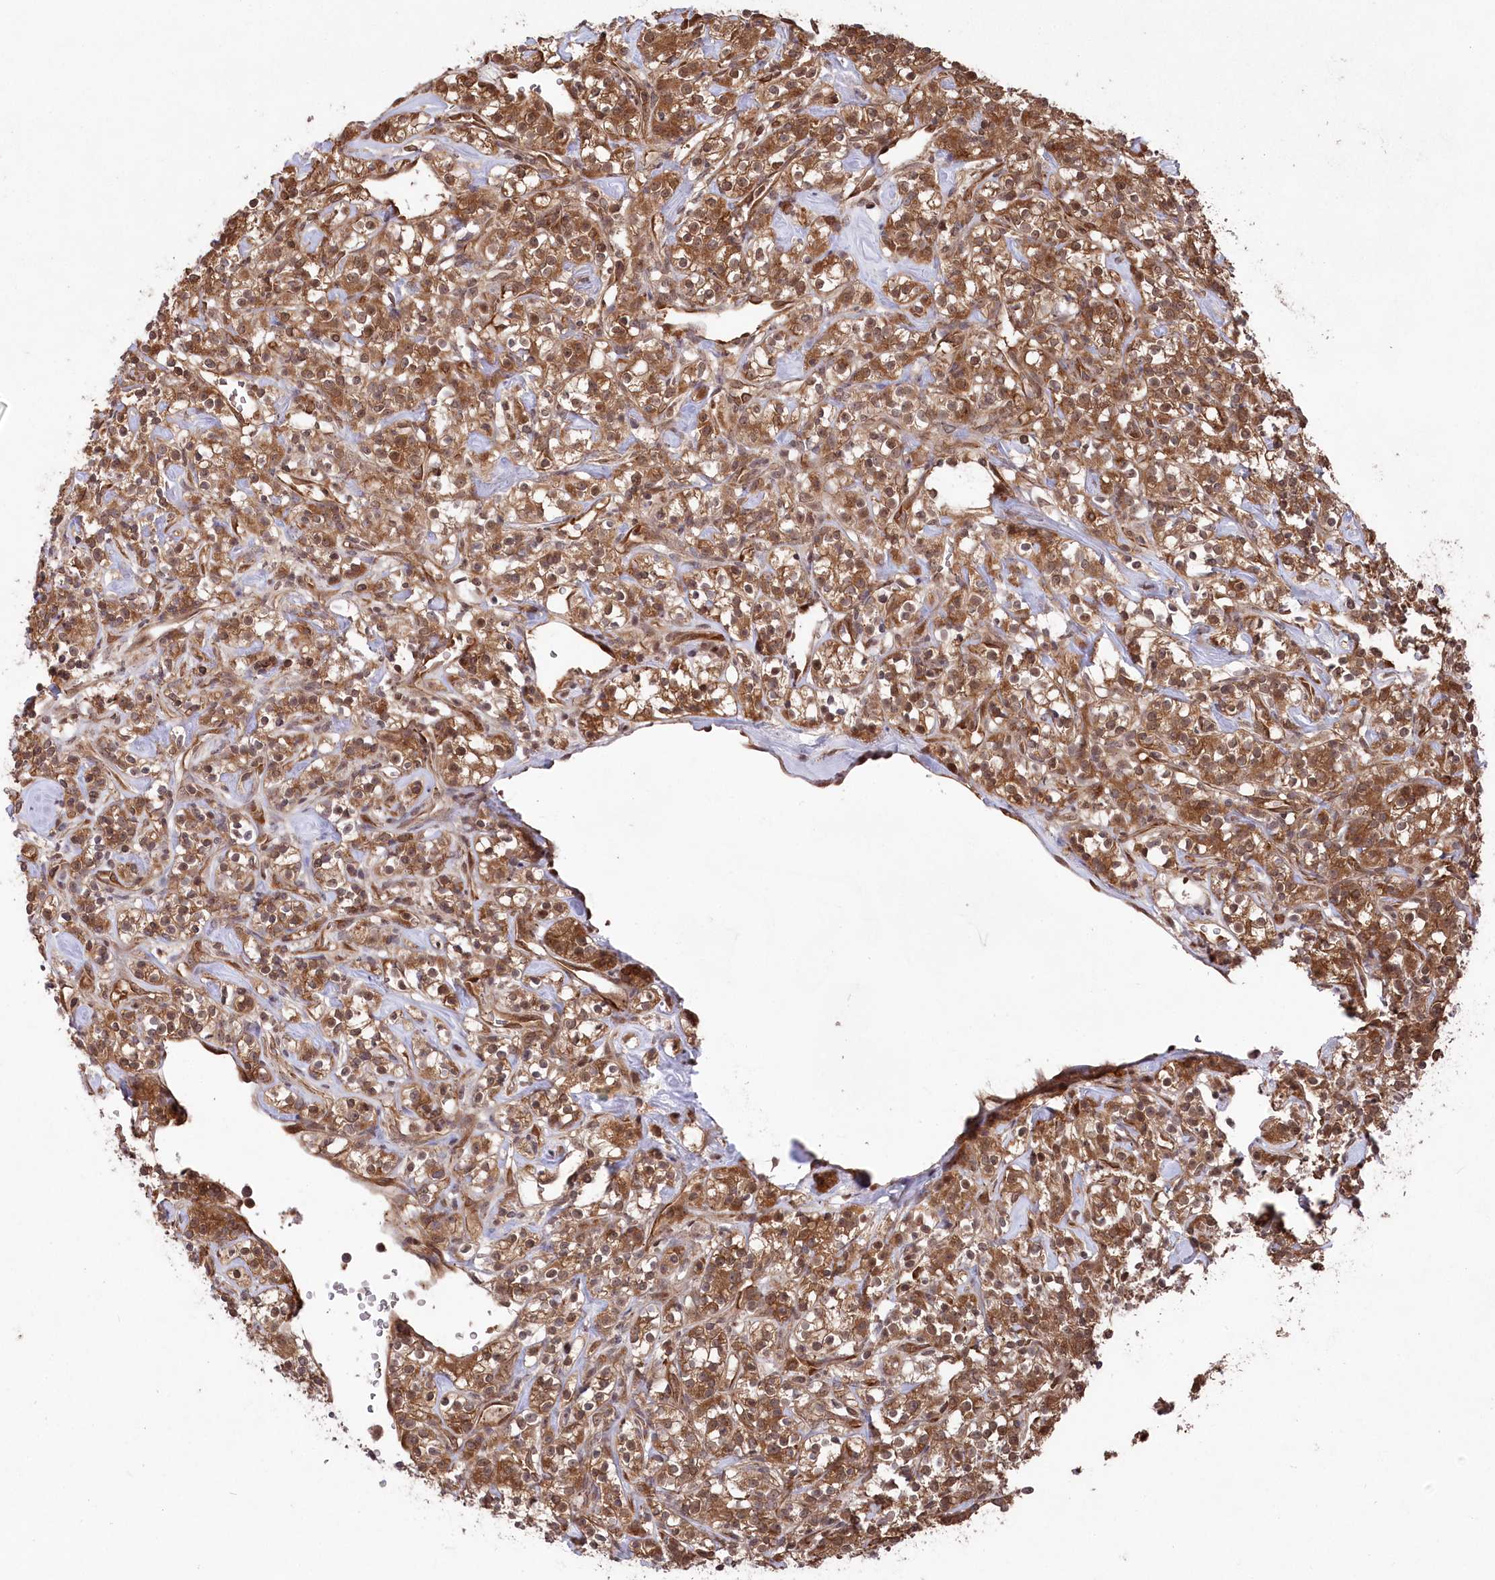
{"staining": {"intensity": "strong", "quantity": ">75%", "location": "cytoplasmic/membranous,nuclear"}, "tissue": "renal cancer", "cell_type": "Tumor cells", "image_type": "cancer", "snomed": [{"axis": "morphology", "description": "Adenocarcinoma, NOS"}, {"axis": "topography", "description": "Kidney"}], "caption": "Immunohistochemistry staining of adenocarcinoma (renal), which reveals high levels of strong cytoplasmic/membranous and nuclear expression in approximately >75% of tumor cells indicating strong cytoplasmic/membranous and nuclear protein expression. The staining was performed using DAB (3,3'-diaminobenzidine) (brown) for protein detection and nuclei were counterstained in hematoxylin (blue).", "gene": "PSMA1", "patient": {"sex": "male", "age": 77}}